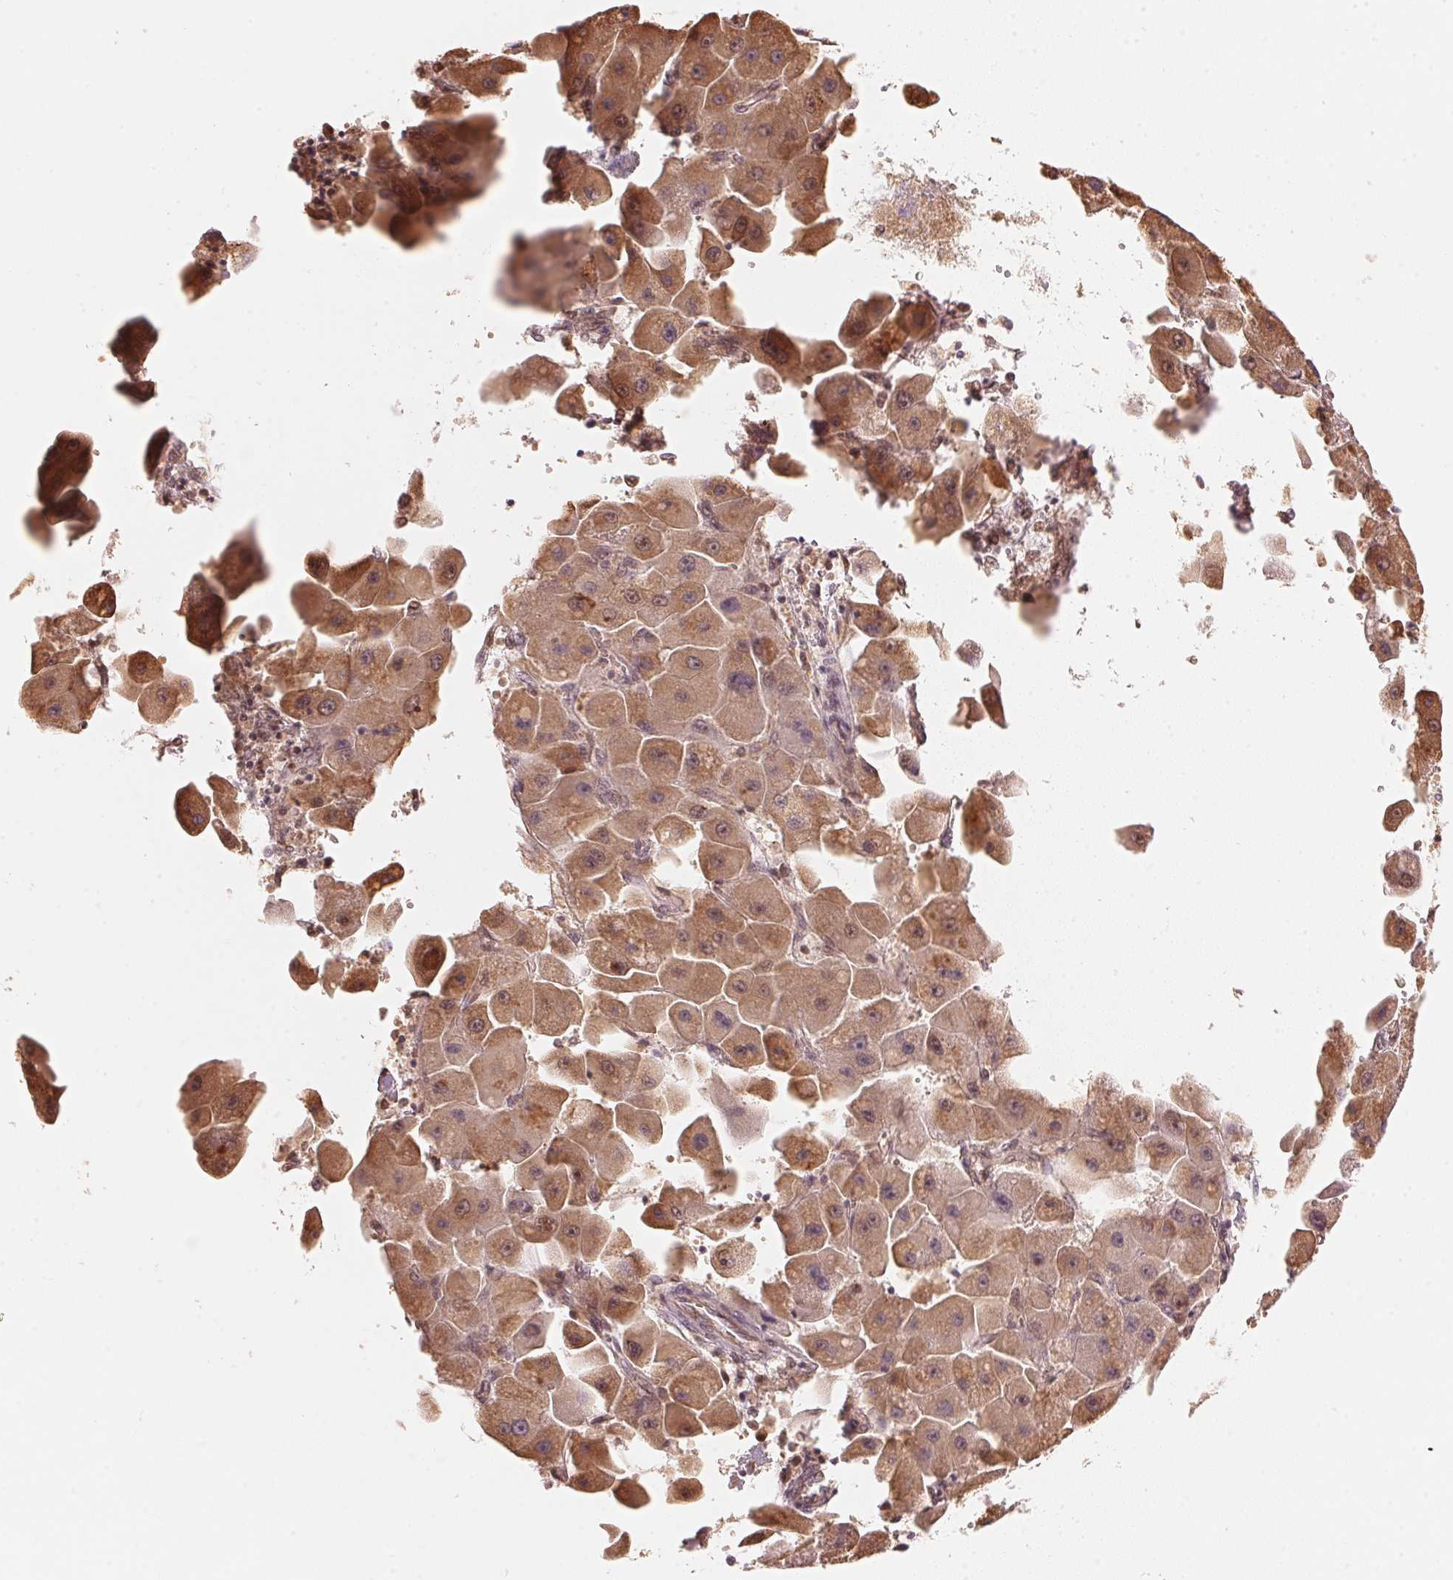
{"staining": {"intensity": "moderate", "quantity": ">75%", "location": "cytoplasmic/membranous"}, "tissue": "liver cancer", "cell_type": "Tumor cells", "image_type": "cancer", "snomed": [{"axis": "morphology", "description": "Carcinoma, Hepatocellular, NOS"}, {"axis": "topography", "description": "Liver"}], "caption": "This photomicrograph shows immunohistochemistry (IHC) staining of liver cancer, with medium moderate cytoplasmic/membranous staining in about >75% of tumor cells.", "gene": "PRKN", "patient": {"sex": "male", "age": 24}}